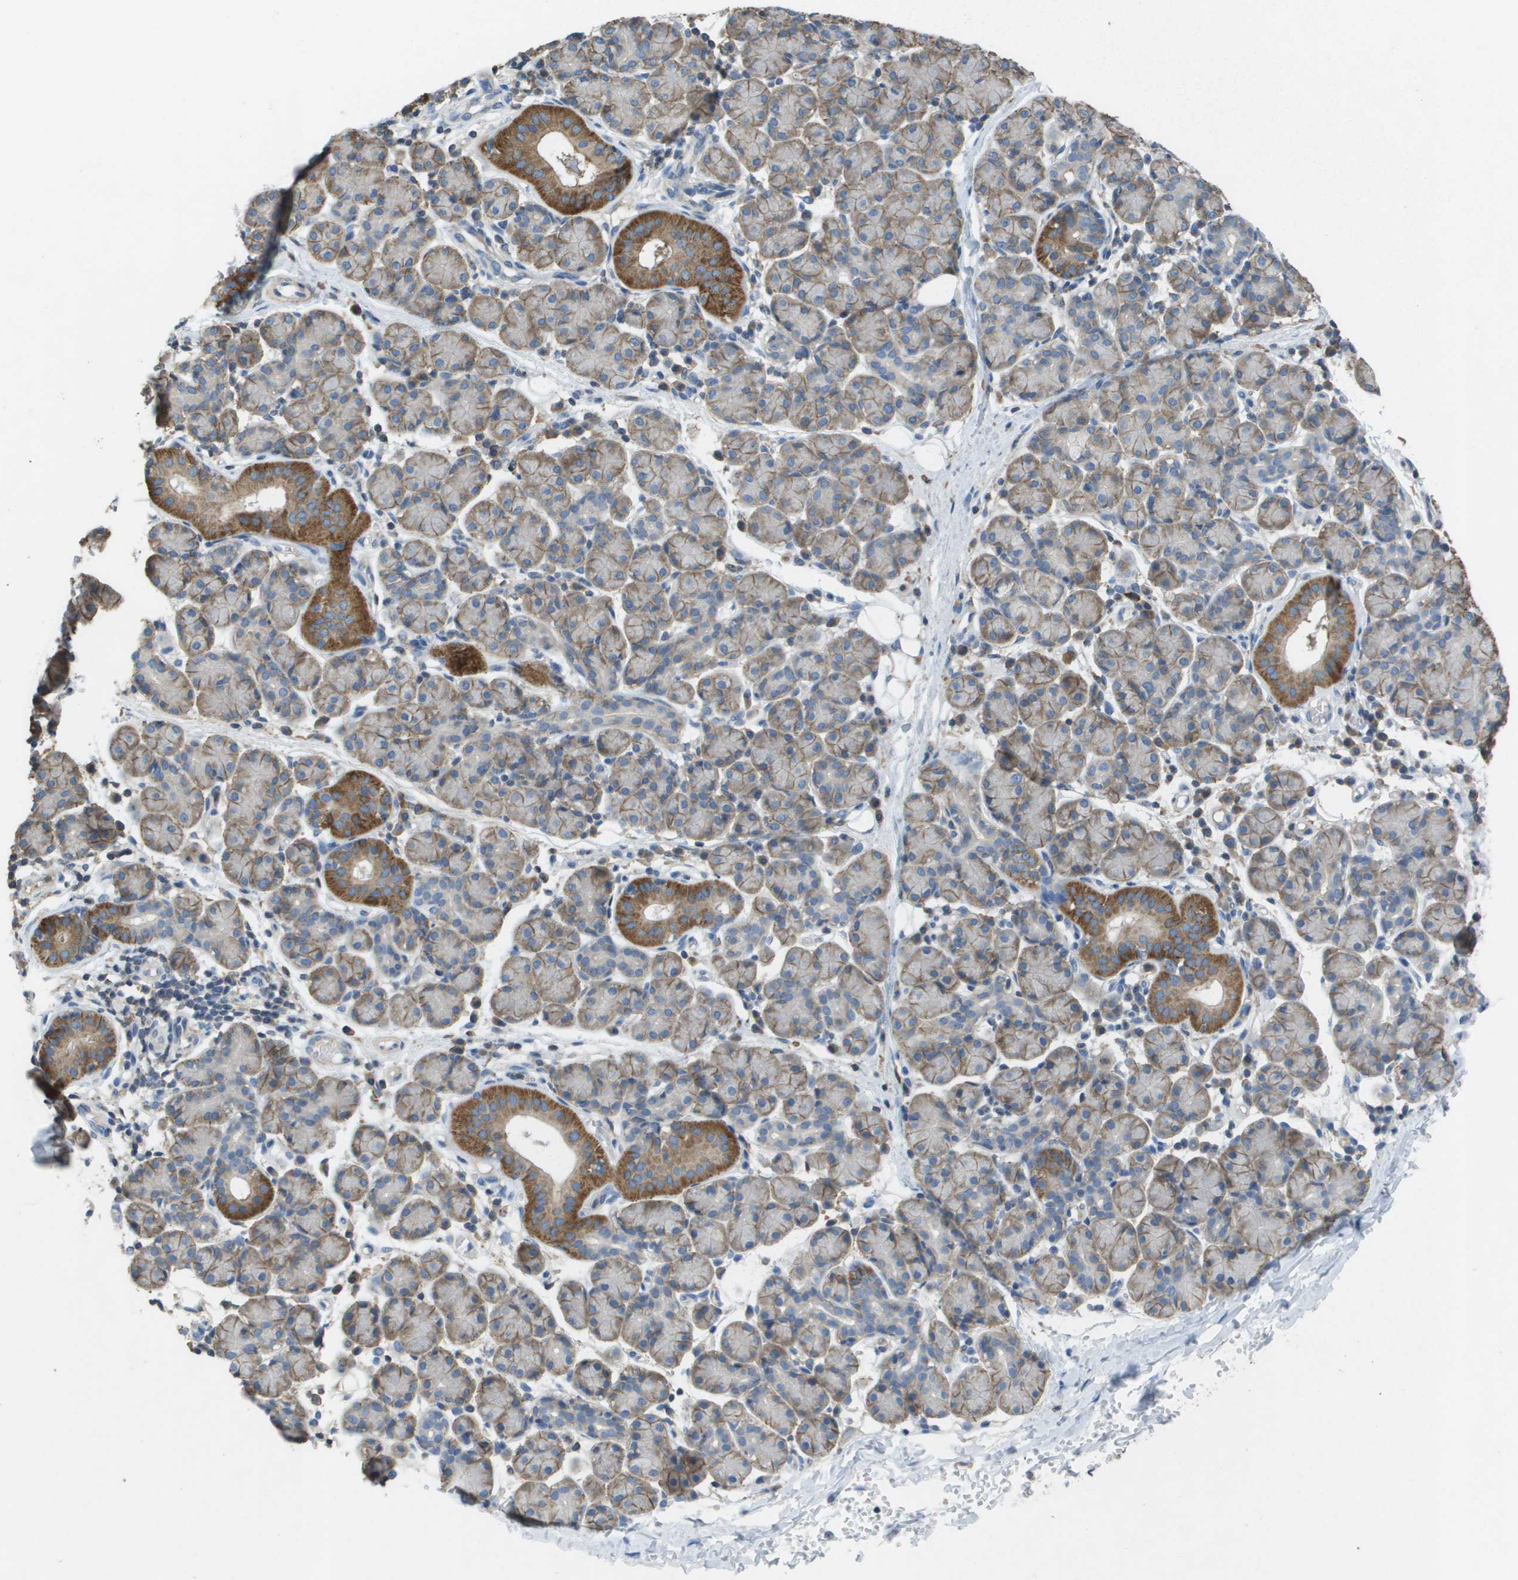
{"staining": {"intensity": "moderate", "quantity": "25%-75%", "location": "cytoplasmic/membranous"}, "tissue": "salivary gland", "cell_type": "Glandular cells", "image_type": "normal", "snomed": [{"axis": "morphology", "description": "Normal tissue, NOS"}, {"axis": "morphology", "description": "Inflammation, NOS"}, {"axis": "topography", "description": "Lymph node"}, {"axis": "topography", "description": "Salivary gland"}], "caption": "A high-resolution image shows IHC staining of unremarkable salivary gland, which demonstrates moderate cytoplasmic/membranous positivity in approximately 25%-75% of glandular cells.", "gene": "CLCA4", "patient": {"sex": "male", "age": 3}}